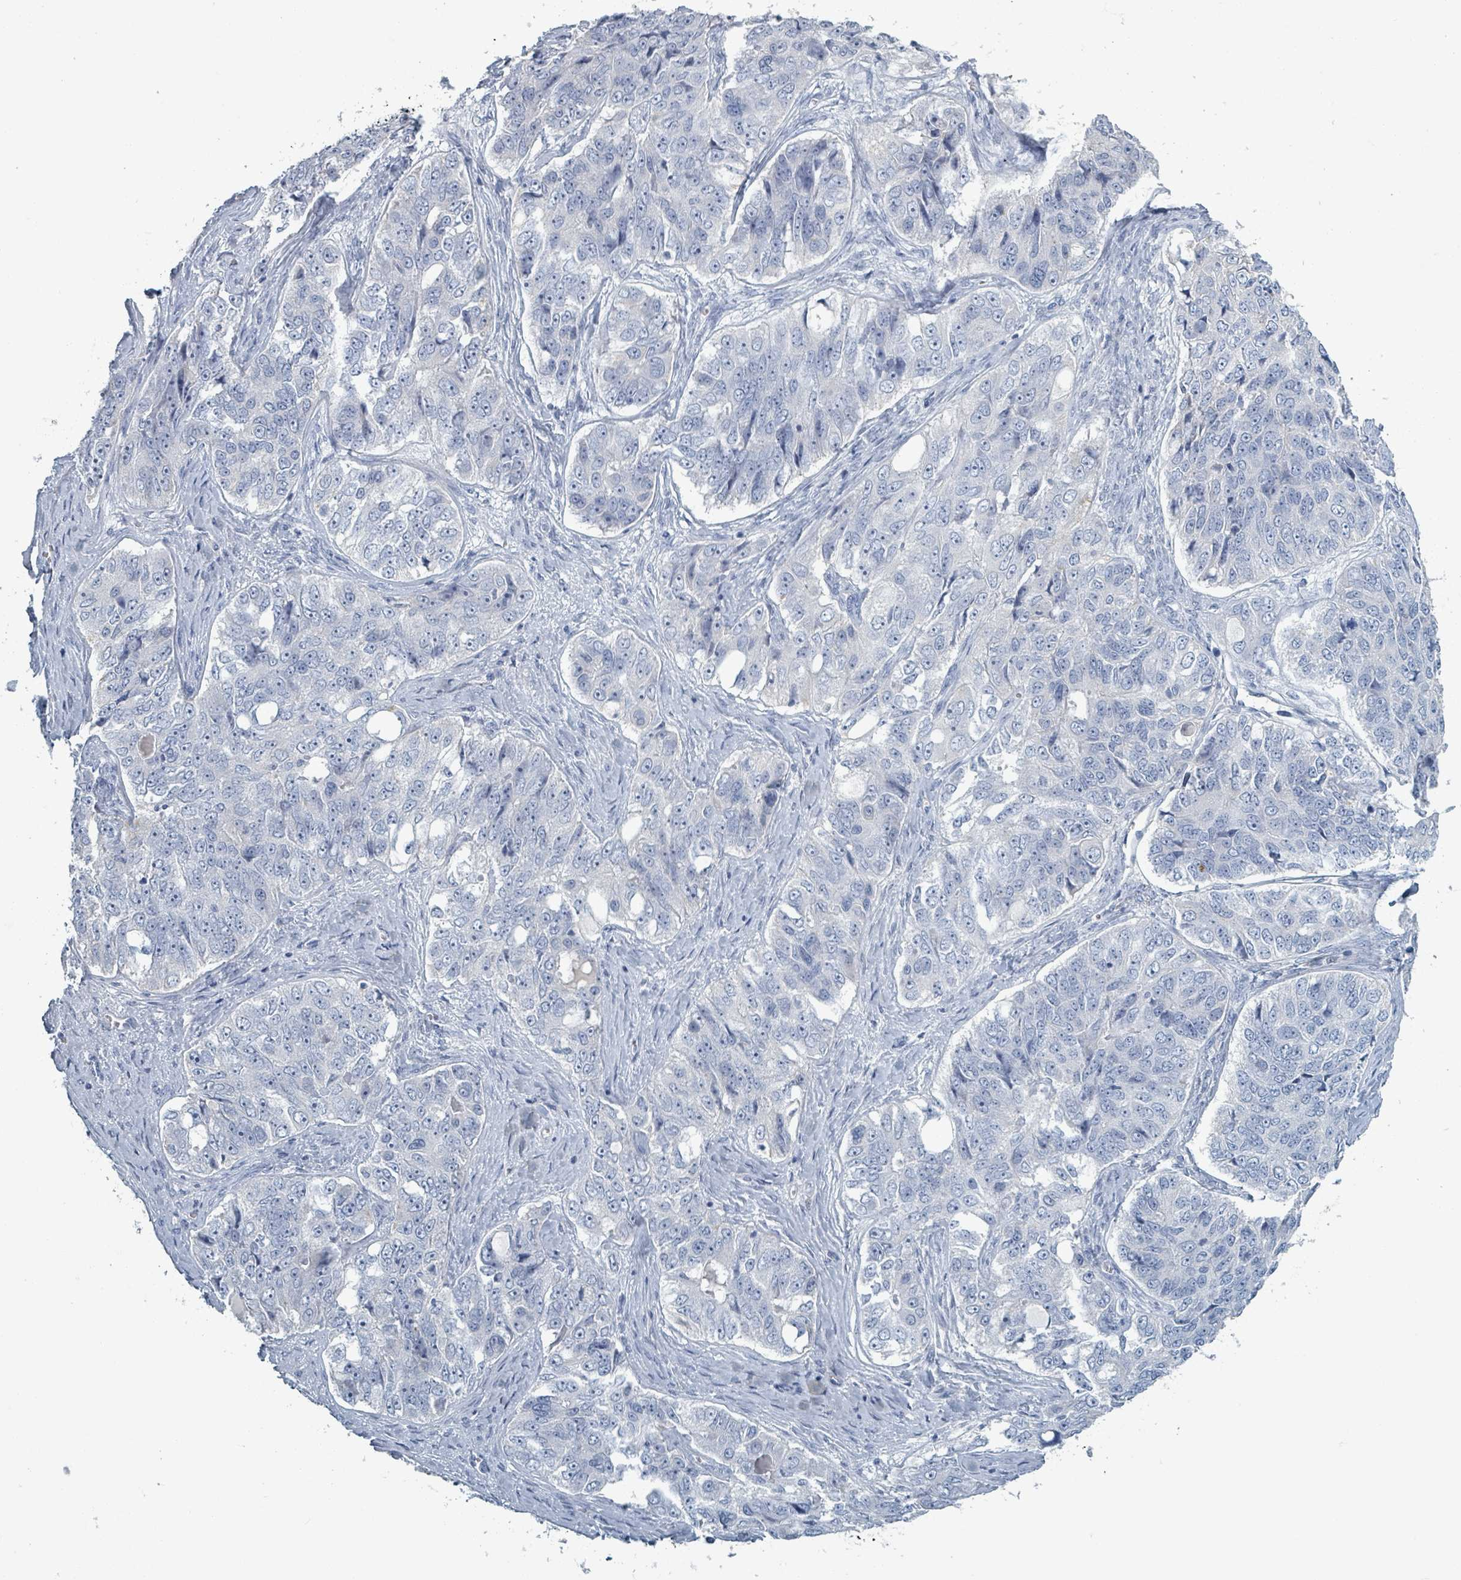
{"staining": {"intensity": "negative", "quantity": "none", "location": "none"}, "tissue": "ovarian cancer", "cell_type": "Tumor cells", "image_type": "cancer", "snomed": [{"axis": "morphology", "description": "Carcinoma, endometroid"}, {"axis": "topography", "description": "Ovary"}], "caption": "A histopathology image of endometroid carcinoma (ovarian) stained for a protein displays no brown staining in tumor cells.", "gene": "HEATR5A", "patient": {"sex": "female", "age": 51}}